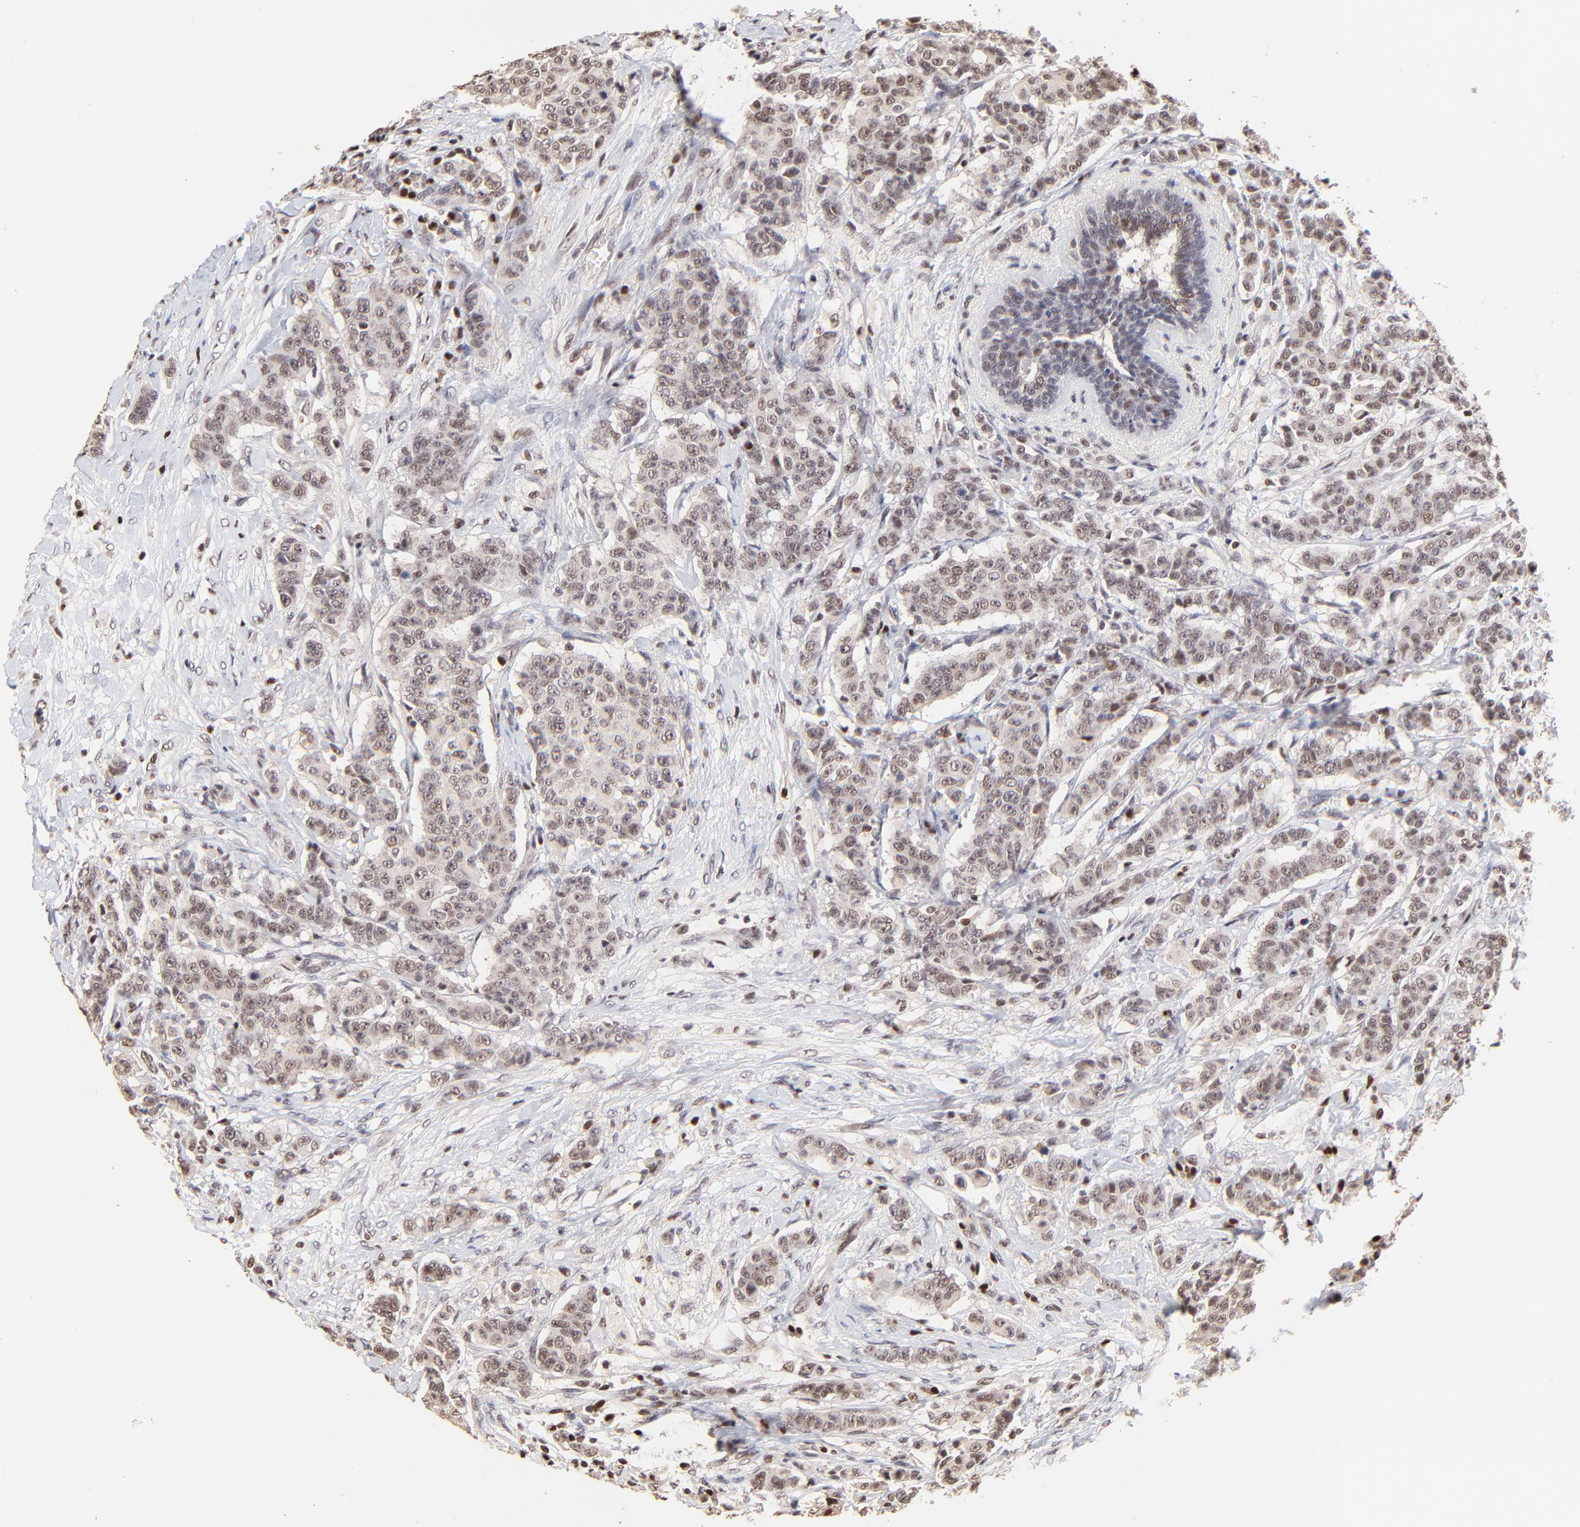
{"staining": {"intensity": "weak", "quantity": ">75%", "location": "nuclear"}, "tissue": "breast cancer", "cell_type": "Tumor cells", "image_type": "cancer", "snomed": [{"axis": "morphology", "description": "Duct carcinoma"}, {"axis": "topography", "description": "Breast"}], "caption": "Immunohistochemistry (IHC) of breast intraductal carcinoma demonstrates low levels of weak nuclear positivity in approximately >75% of tumor cells.", "gene": "DSN1", "patient": {"sex": "female", "age": 40}}